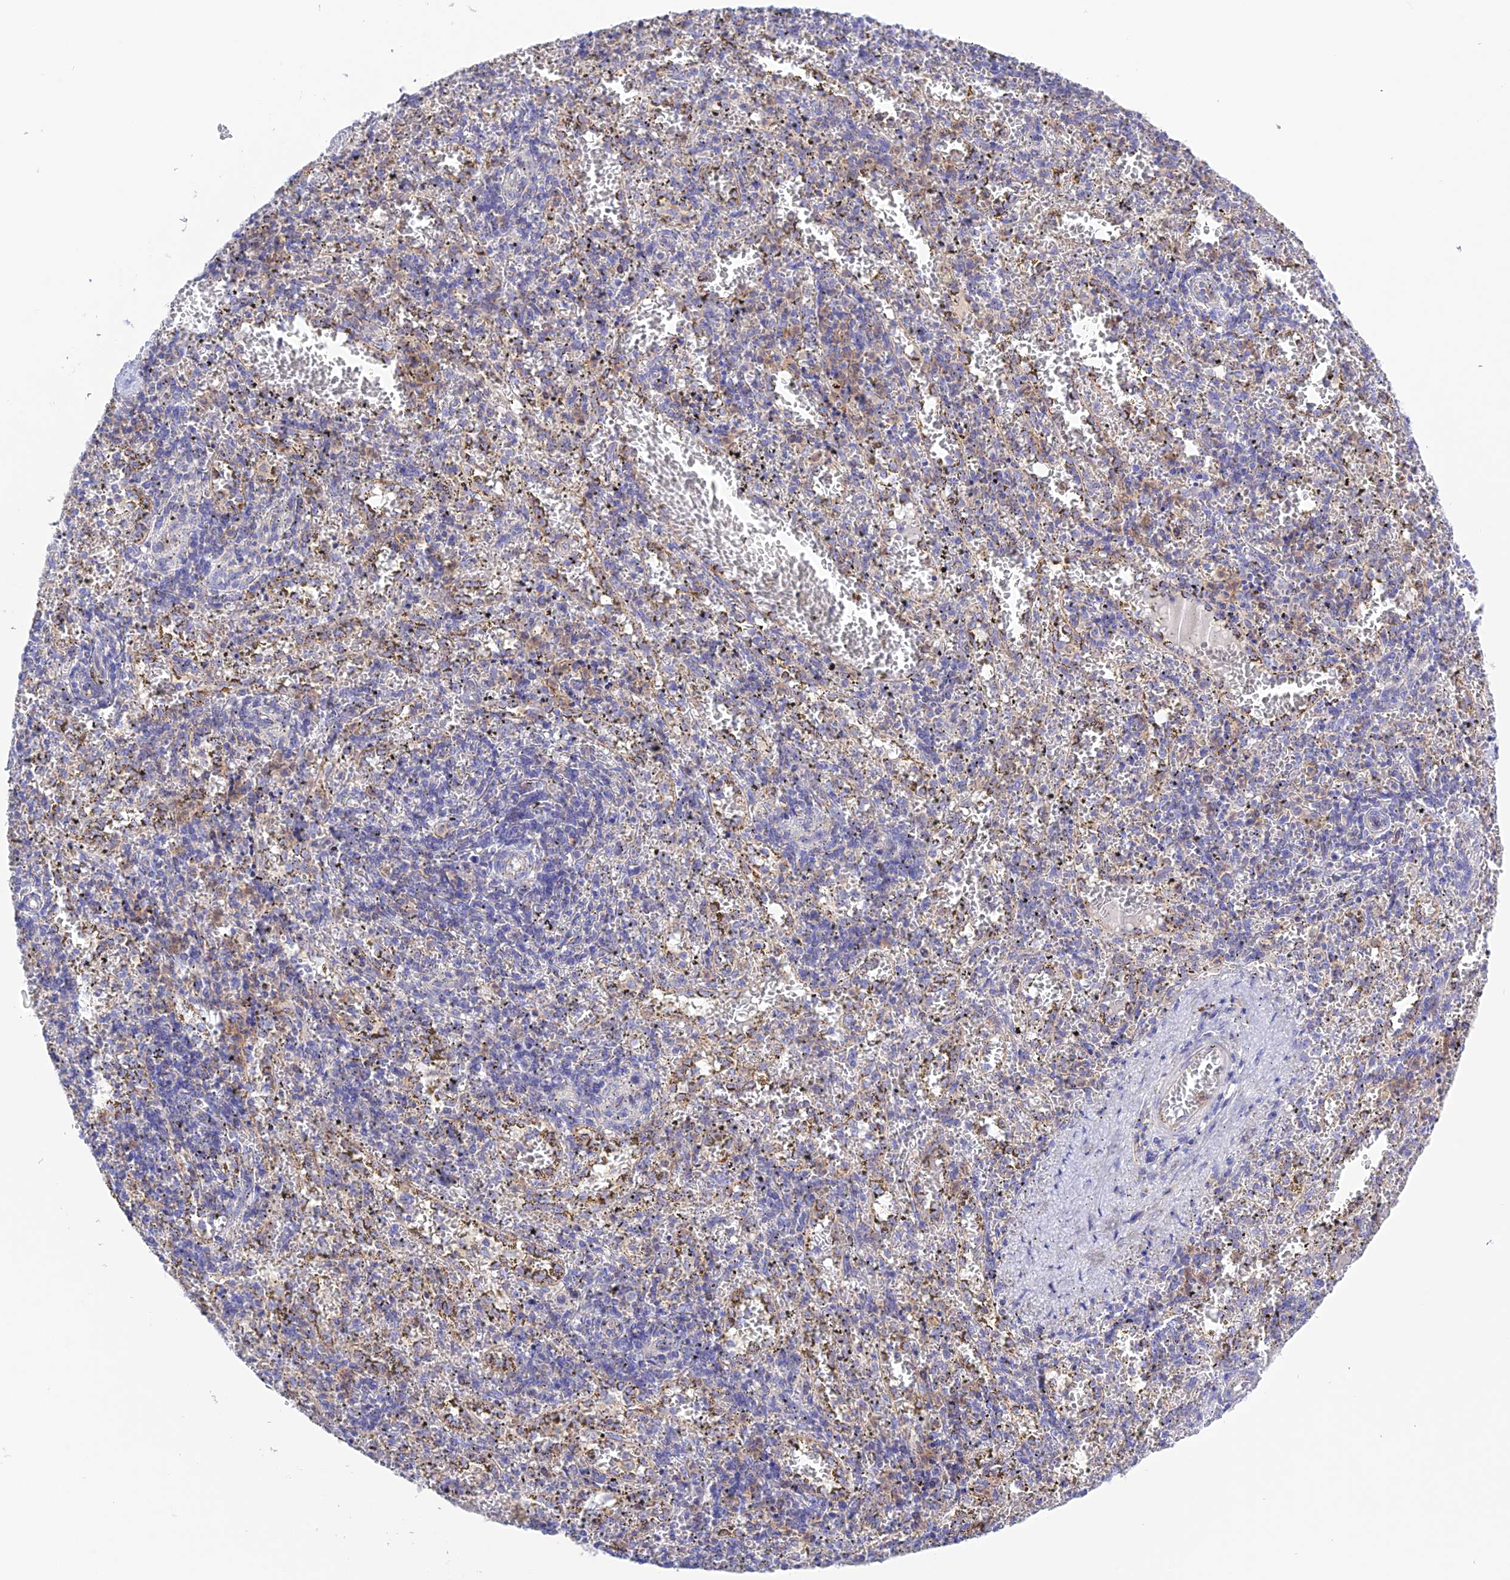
{"staining": {"intensity": "negative", "quantity": "none", "location": "none"}, "tissue": "spleen", "cell_type": "Cells in red pulp", "image_type": "normal", "snomed": [{"axis": "morphology", "description": "Normal tissue, NOS"}, {"axis": "topography", "description": "Spleen"}], "caption": "IHC image of normal spleen: spleen stained with DAB demonstrates no significant protein positivity in cells in red pulp. (Stains: DAB immunohistochemistry with hematoxylin counter stain, Microscopy: brightfield microscopy at high magnification).", "gene": "CHSY3", "patient": {"sex": "male", "age": 11}}